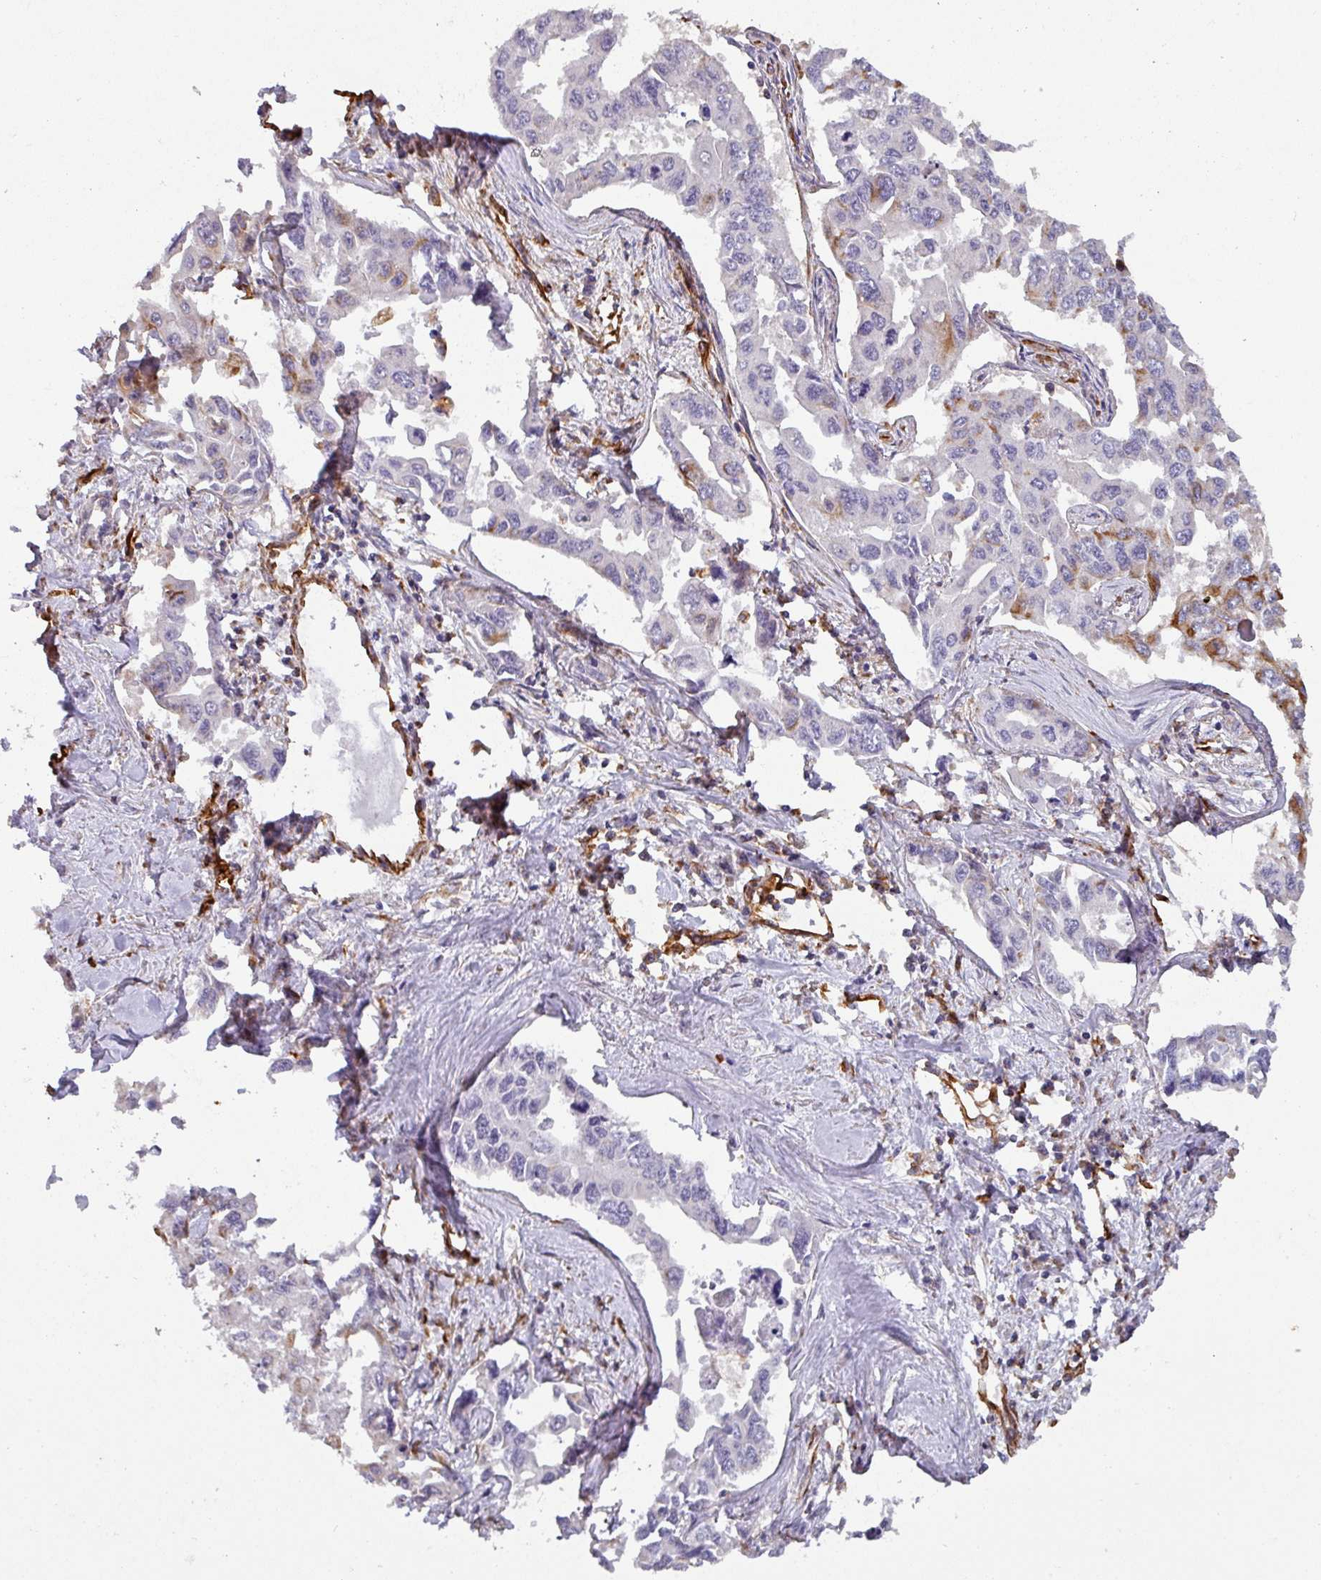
{"staining": {"intensity": "negative", "quantity": "none", "location": "none"}, "tissue": "lung cancer", "cell_type": "Tumor cells", "image_type": "cancer", "snomed": [{"axis": "morphology", "description": "Adenocarcinoma, NOS"}, {"axis": "topography", "description": "Lung"}], "caption": "The photomicrograph reveals no significant expression in tumor cells of lung cancer (adenocarcinoma). (DAB (3,3'-diaminobenzidine) immunohistochemistry (IHC) visualized using brightfield microscopy, high magnification).", "gene": "ZNF280C", "patient": {"sex": "male", "age": 64}}